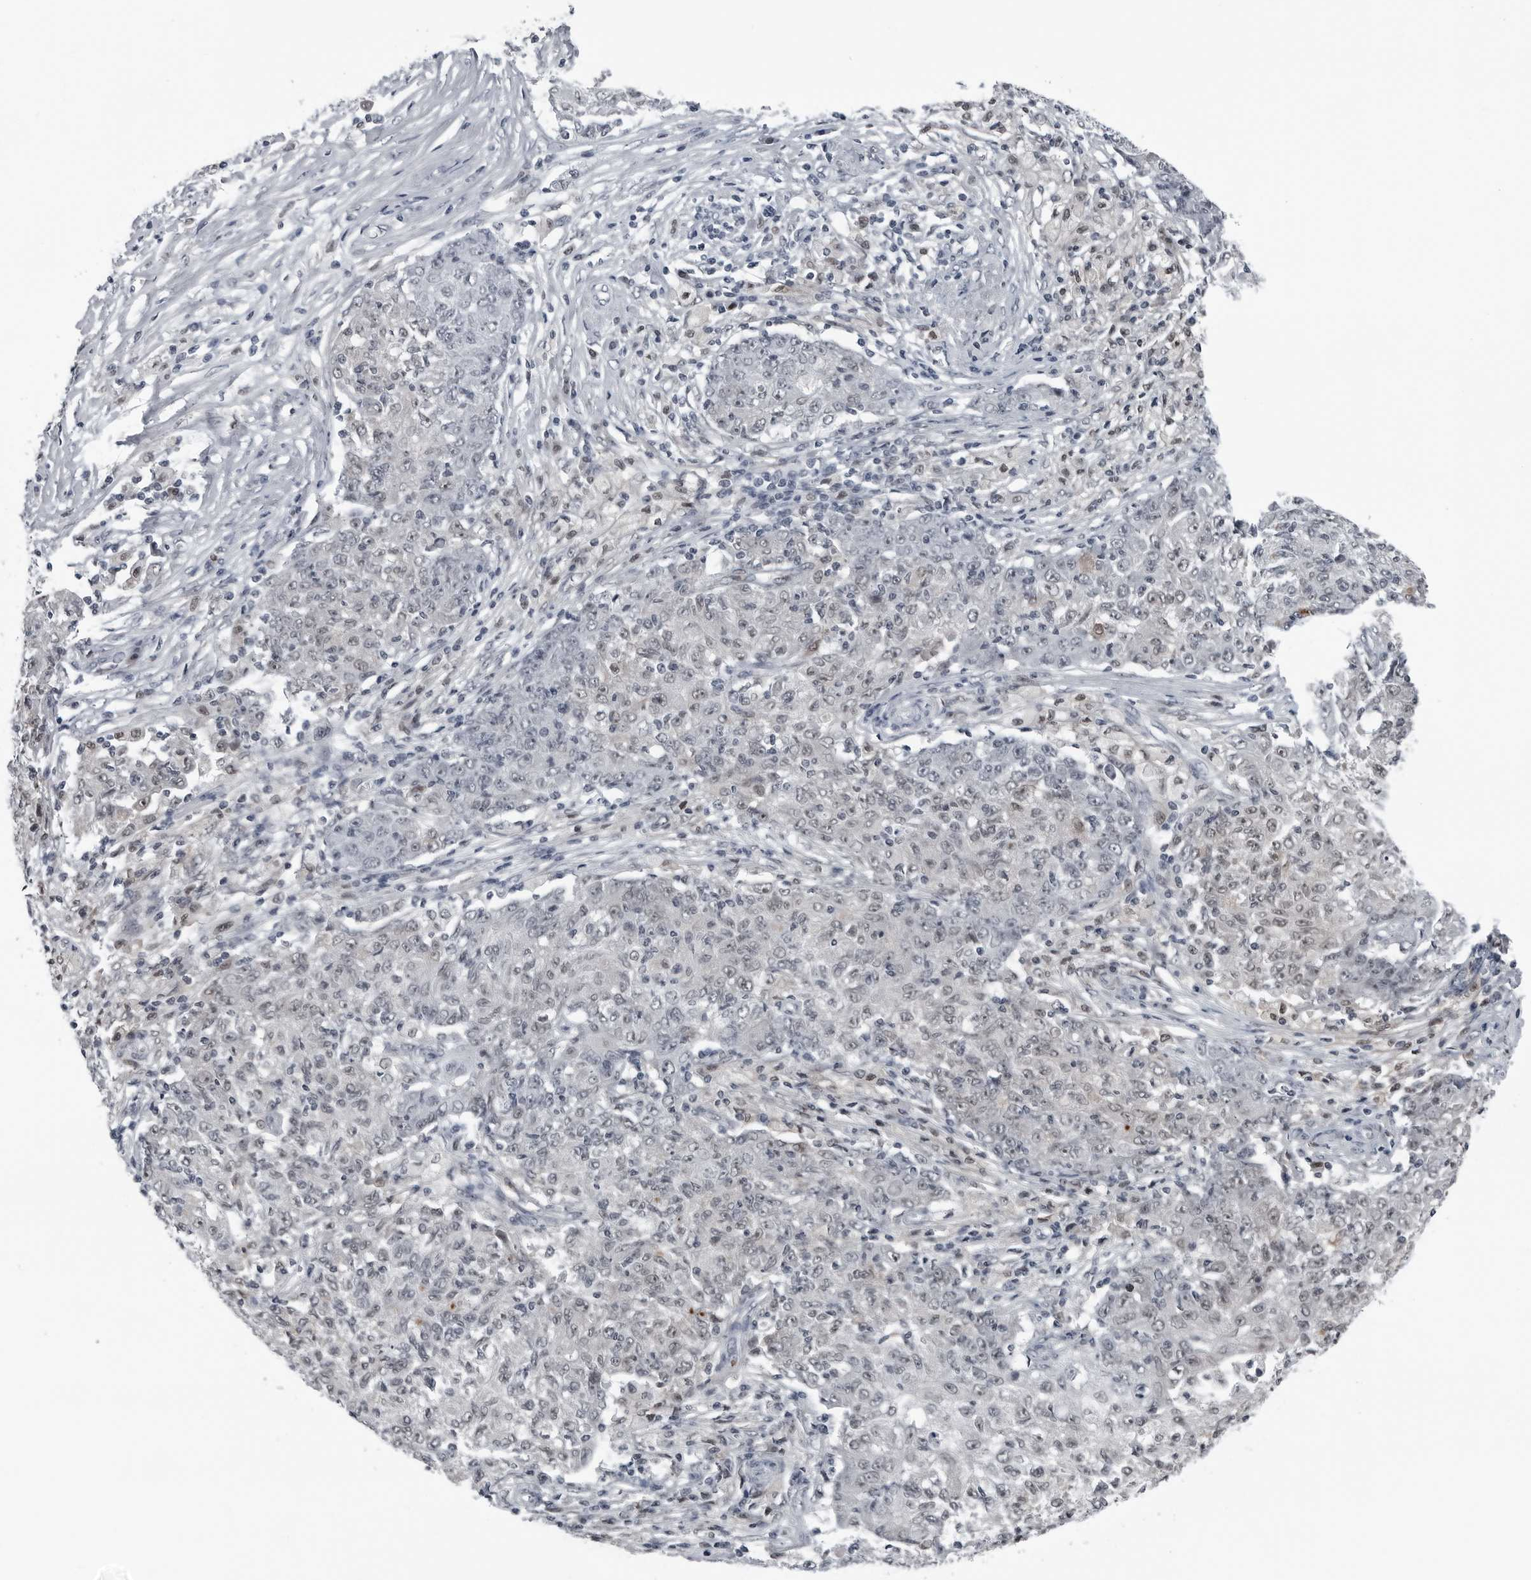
{"staining": {"intensity": "weak", "quantity": "25%-75%", "location": "nuclear"}, "tissue": "ovarian cancer", "cell_type": "Tumor cells", "image_type": "cancer", "snomed": [{"axis": "morphology", "description": "Carcinoma, endometroid"}, {"axis": "topography", "description": "Ovary"}], "caption": "Tumor cells demonstrate low levels of weak nuclear staining in about 25%-75% of cells in endometroid carcinoma (ovarian). (IHC, brightfield microscopy, high magnification).", "gene": "AKR1A1", "patient": {"sex": "female", "age": 42}}